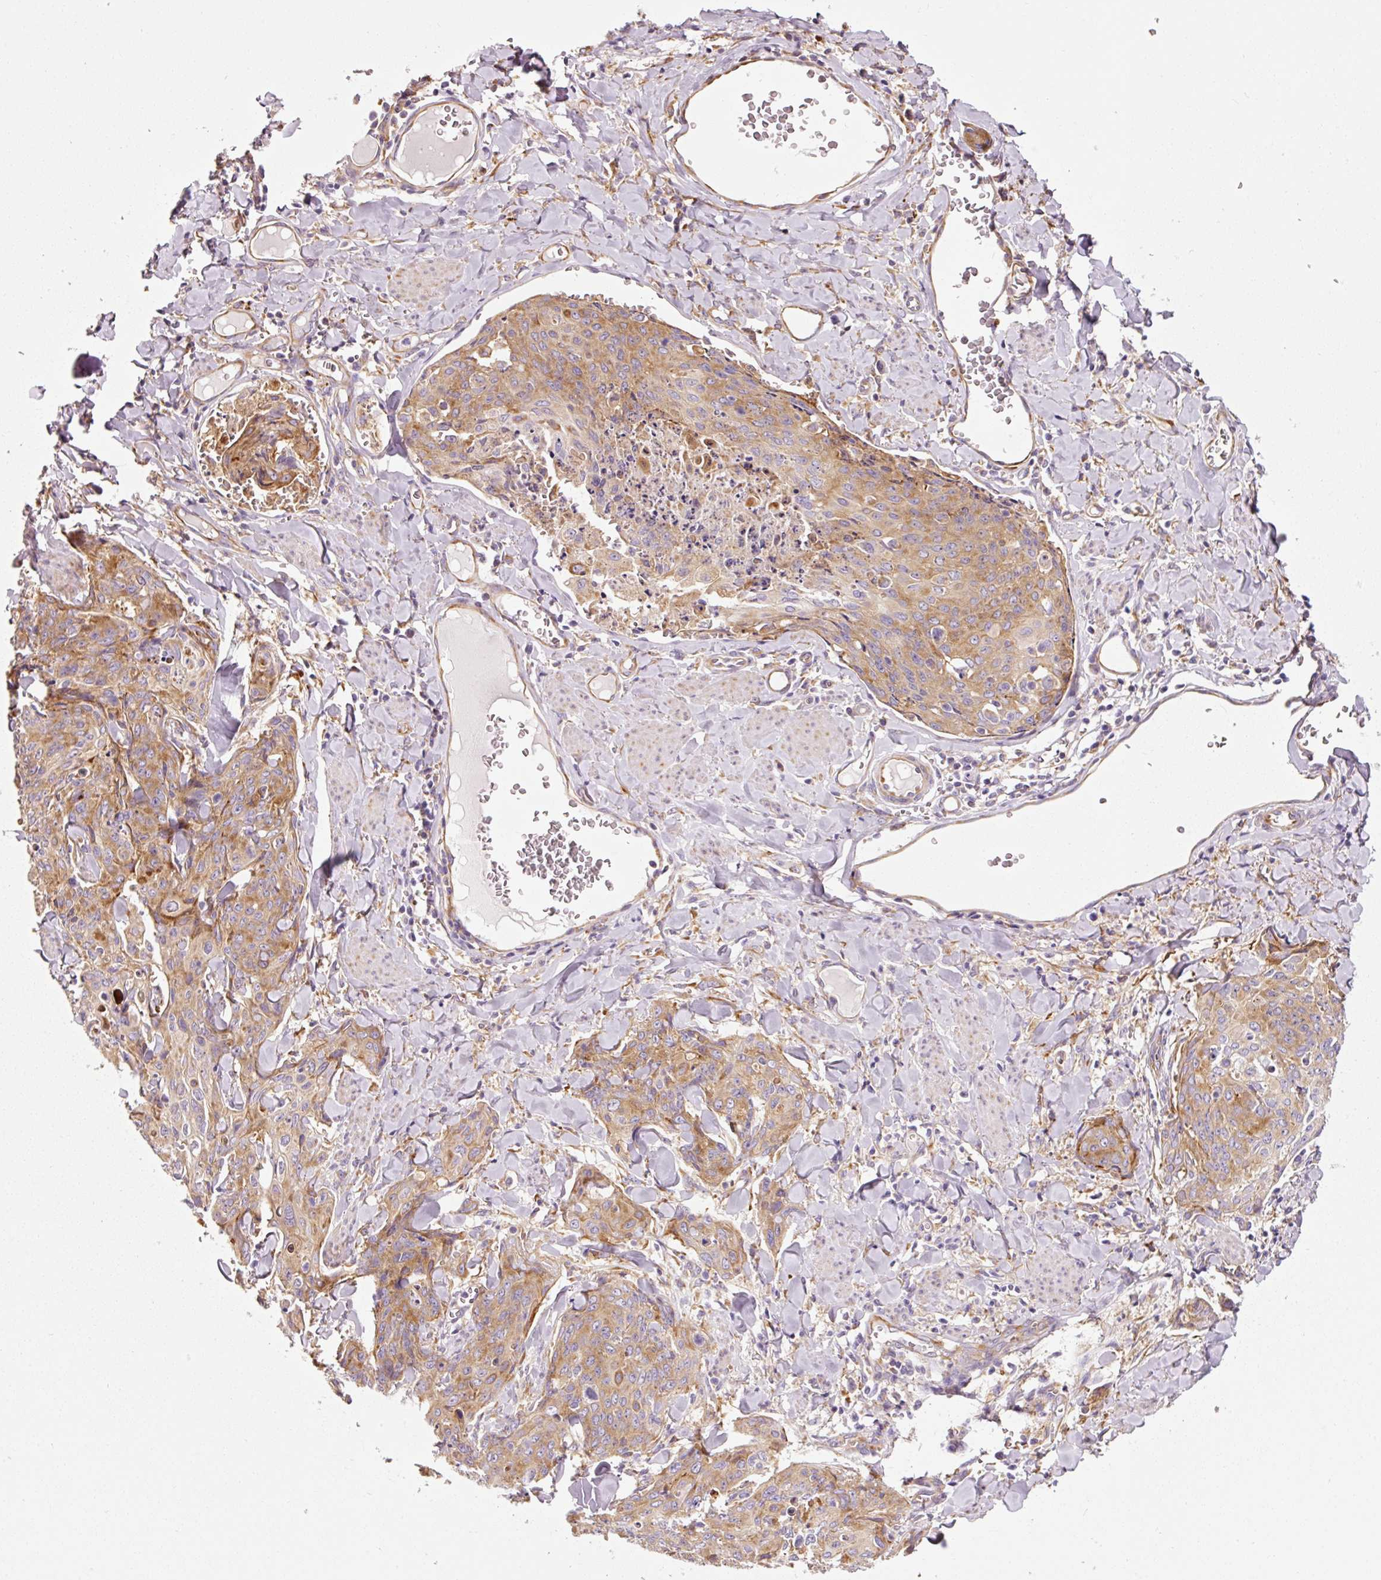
{"staining": {"intensity": "moderate", "quantity": ">75%", "location": "cytoplasmic/membranous"}, "tissue": "skin cancer", "cell_type": "Tumor cells", "image_type": "cancer", "snomed": [{"axis": "morphology", "description": "Squamous cell carcinoma, NOS"}, {"axis": "topography", "description": "Skin"}, {"axis": "topography", "description": "Vulva"}], "caption": "A brown stain labels moderate cytoplasmic/membranous positivity of a protein in human skin cancer tumor cells.", "gene": "RPL10A", "patient": {"sex": "female", "age": 85}}